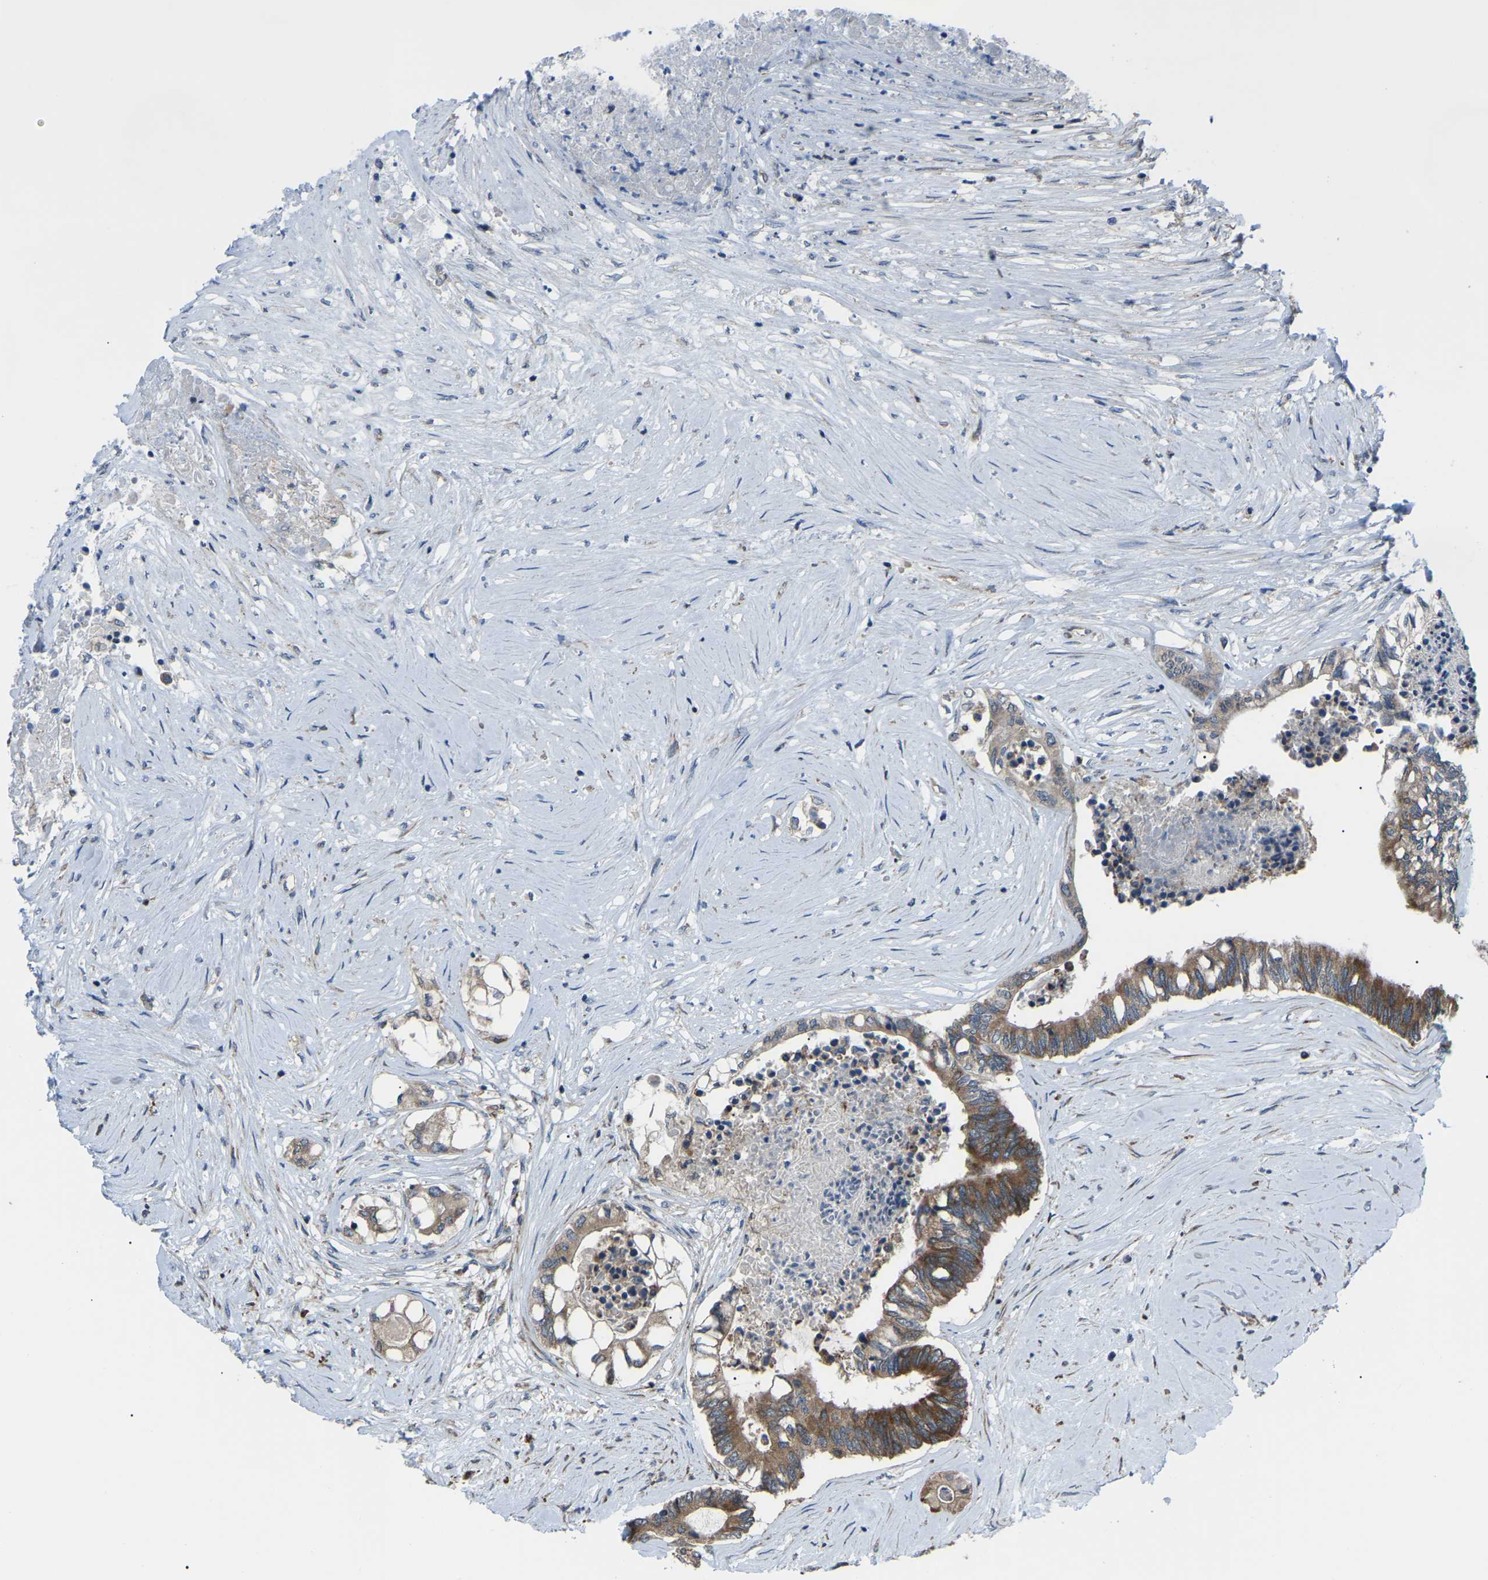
{"staining": {"intensity": "moderate", "quantity": "25%-75%", "location": "cytoplasmic/membranous"}, "tissue": "colorectal cancer", "cell_type": "Tumor cells", "image_type": "cancer", "snomed": [{"axis": "morphology", "description": "Adenocarcinoma, NOS"}, {"axis": "topography", "description": "Rectum"}], "caption": "Immunohistochemical staining of colorectal cancer exhibits medium levels of moderate cytoplasmic/membranous staining in about 25%-75% of tumor cells.", "gene": "AGO2", "patient": {"sex": "male", "age": 63}}